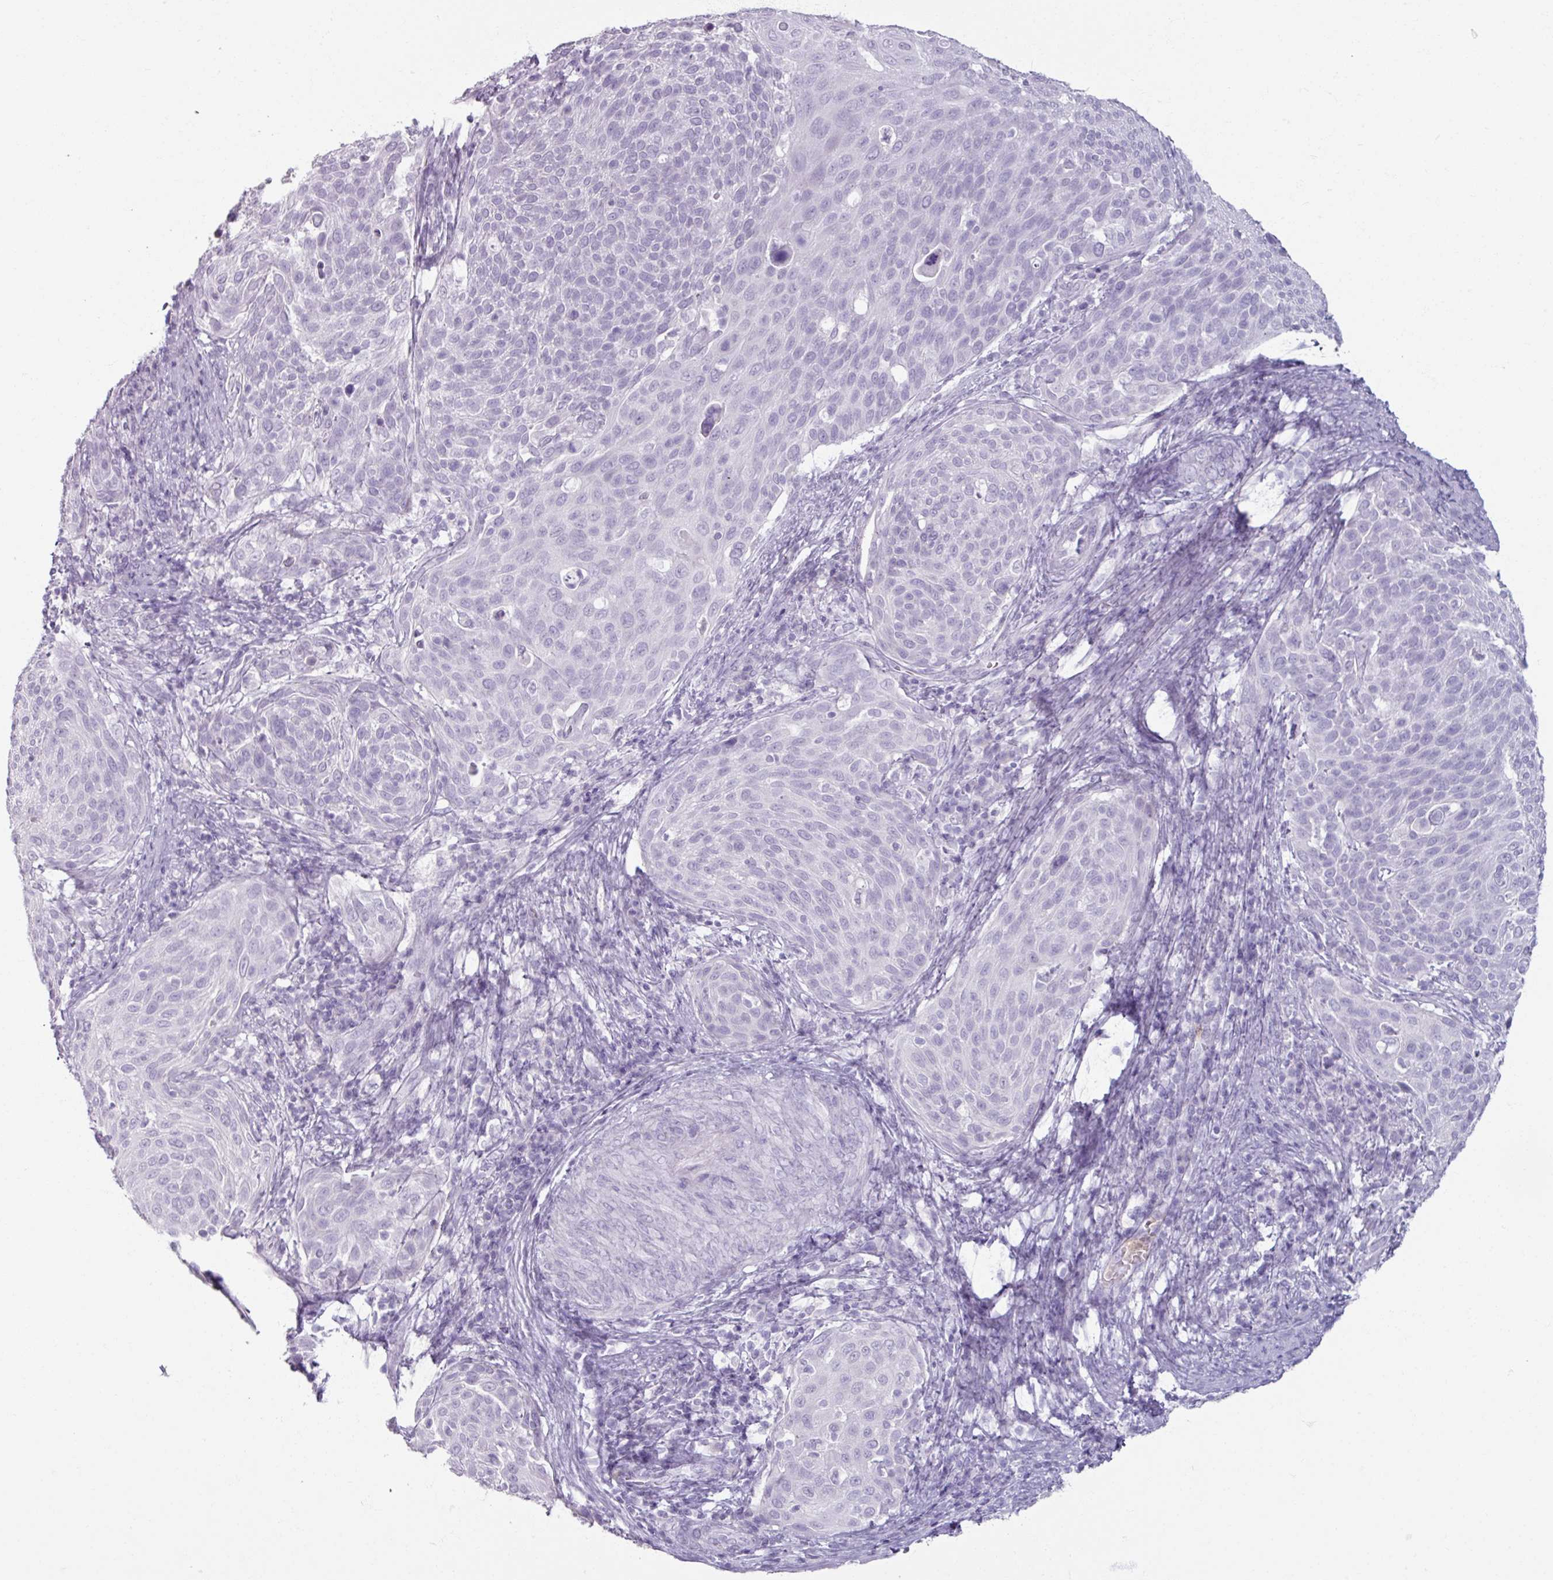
{"staining": {"intensity": "negative", "quantity": "none", "location": "none"}, "tissue": "cervical cancer", "cell_type": "Tumor cells", "image_type": "cancer", "snomed": [{"axis": "morphology", "description": "Squamous cell carcinoma, NOS"}, {"axis": "topography", "description": "Cervix"}], "caption": "Tumor cells show no significant staining in squamous cell carcinoma (cervical).", "gene": "ARG1", "patient": {"sex": "female", "age": 31}}